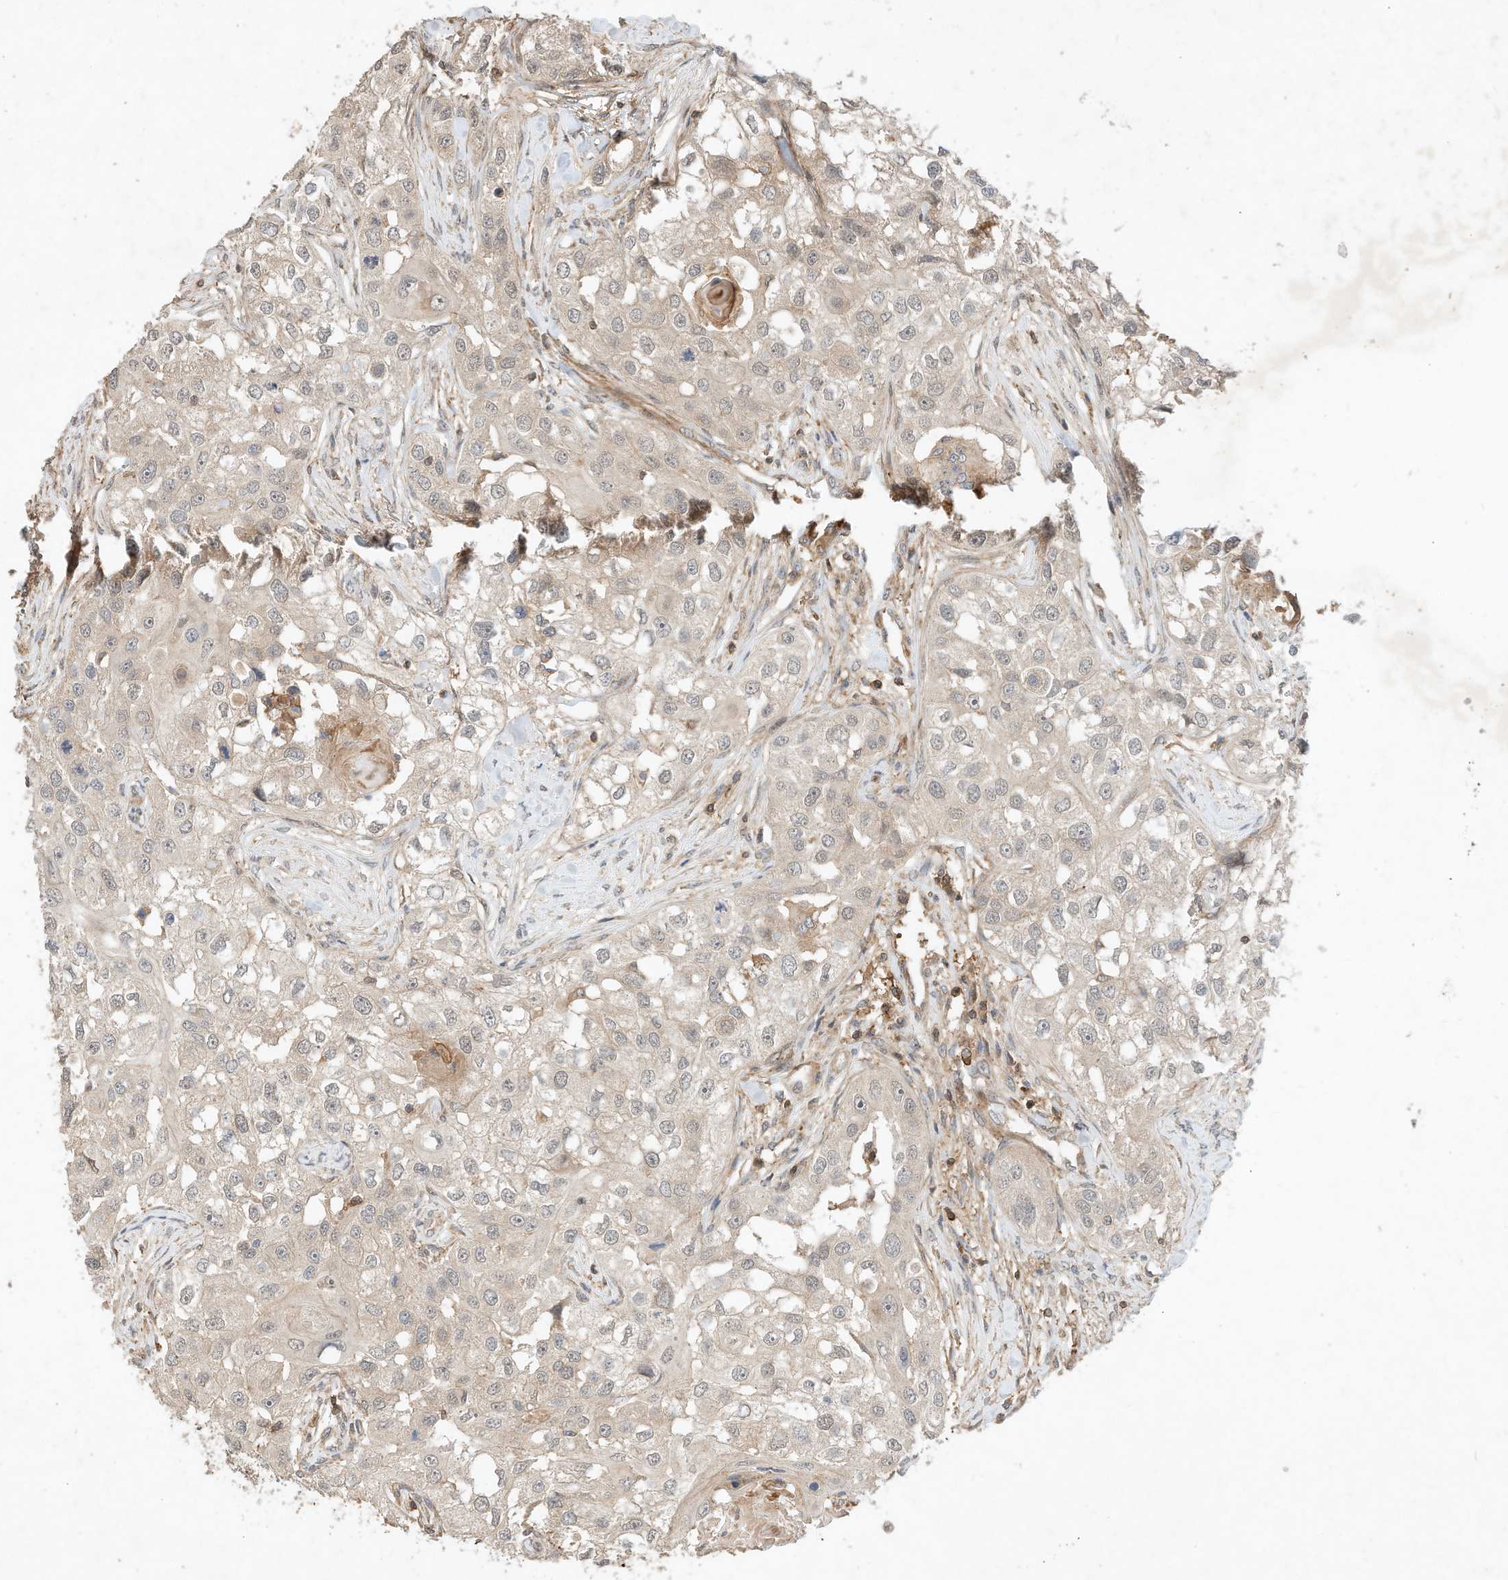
{"staining": {"intensity": "negative", "quantity": "none", "location": "none"}, "tissue": "head and neck cancer", "cell_type": "Tumor cells", "image_type": "cancer", "snomed": [{"axis": "morphology", "description": "Normal tissue, NOS"}, {"axis": "morphology", "description": "Squamous cell carcinoma, NOS"}, {"axis": "topography", "description": "Skeletal muscle"}, {"axis": "topography", "description": "Head-Neck"}], "caption": "This photomicrograph is of squamous cell carcinoma (head and neck) stained with IHC to label a protein in brown with the nuclei are counter-stained blue. There is no positivity in tumor cells.", "gene": "CPAMD8", "patient": {"sex": "male", "age": 51}}